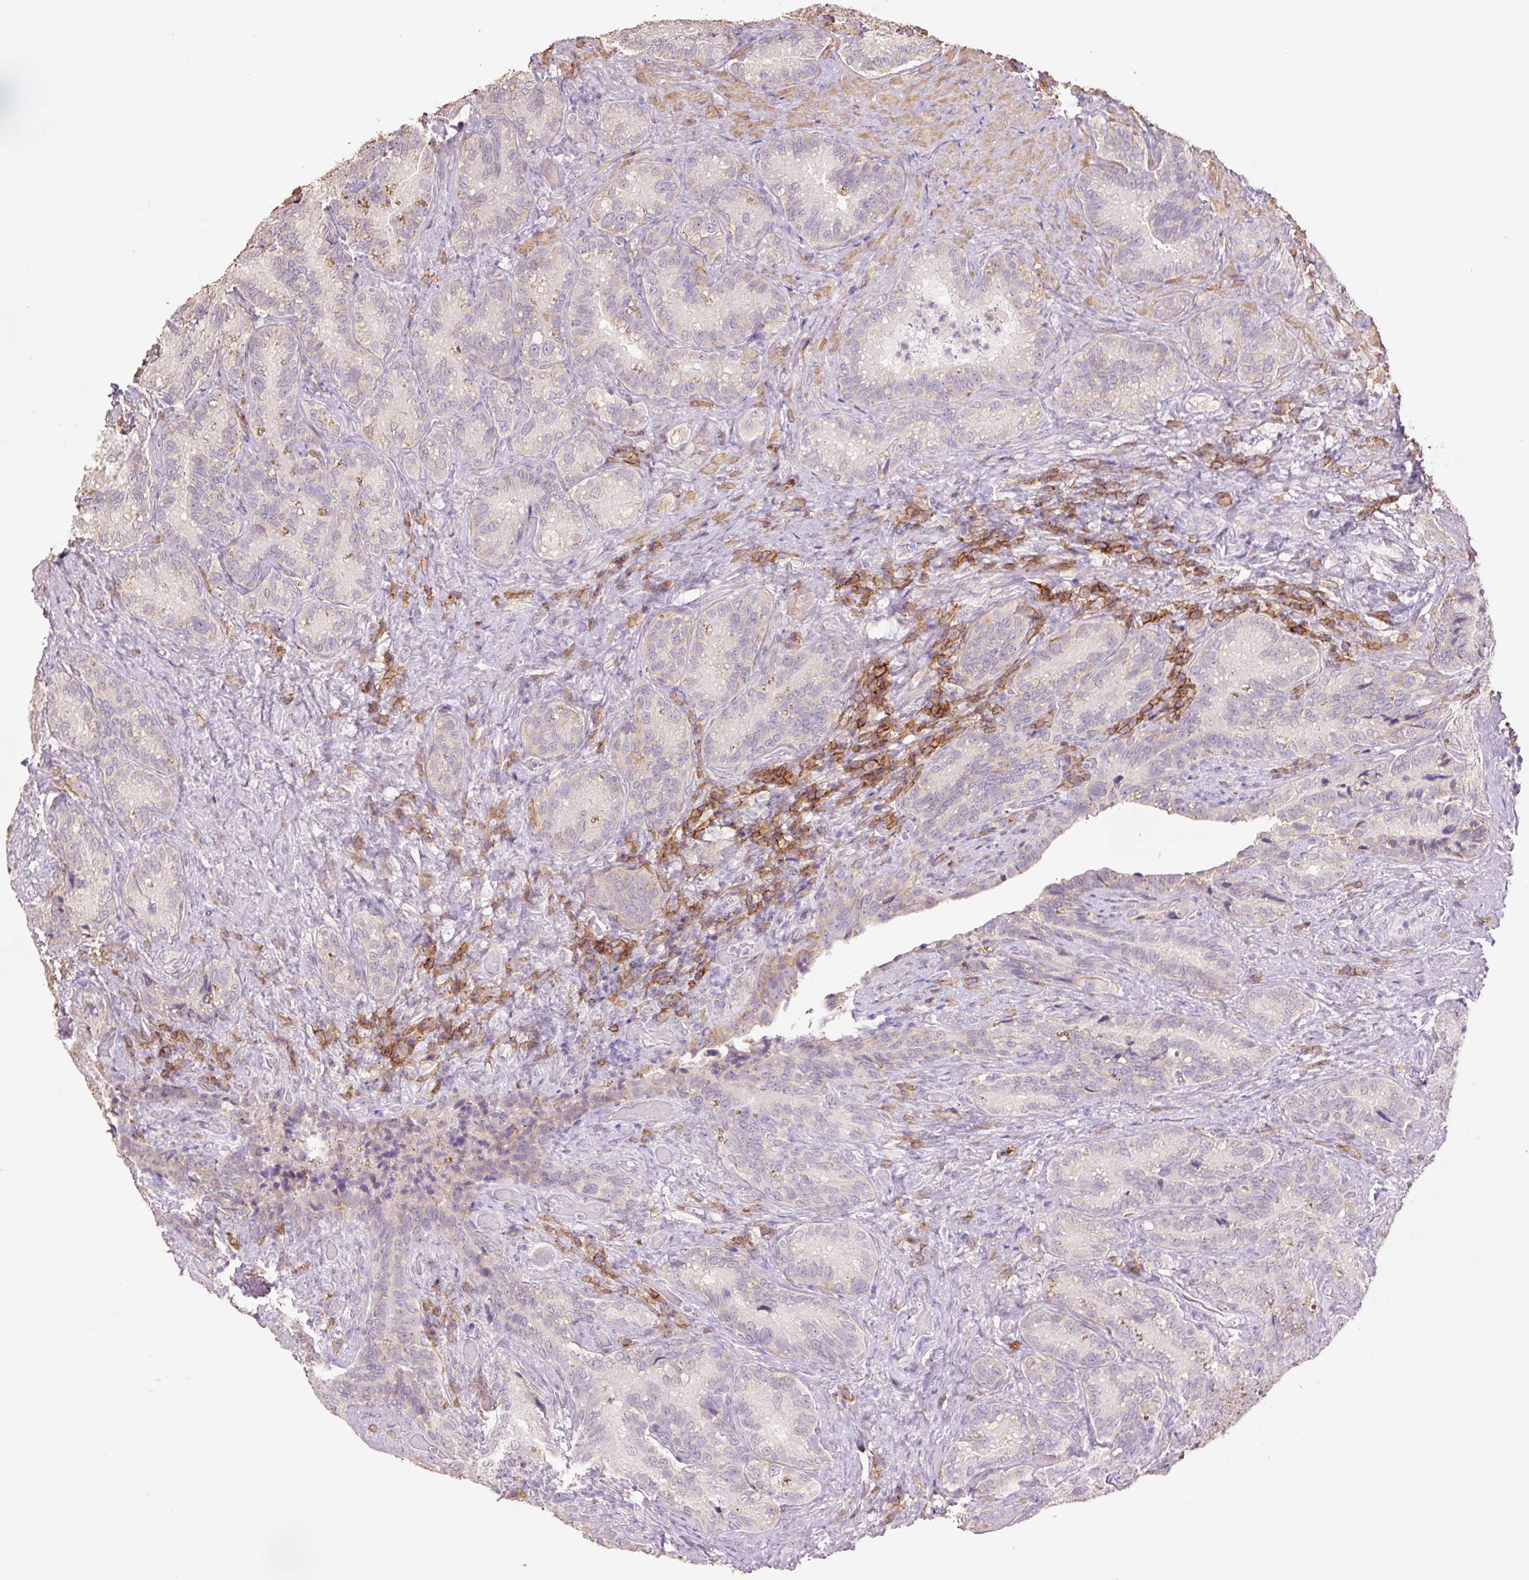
{"staining": {"intensity": "weak", "quantity": "<25%", "location": "cytoplasmic/membranous"}, "tissue": "seminal vesicle", "cell_type": "Glandular cells", "image_type": "normal", "snomed": [{"axis": "morphology", "description": "Normal tissue, NOS"}, {"axis": "topography", "description": "Seminal veicle"}], "caption": "The micrograph exhibits no significant staining in glandular cells of seminal vesicle. (IHC, brightfield microscopy, high magnification).", "gene": "SLC1A4", "patient": {"sex": "male", "age": 68}}